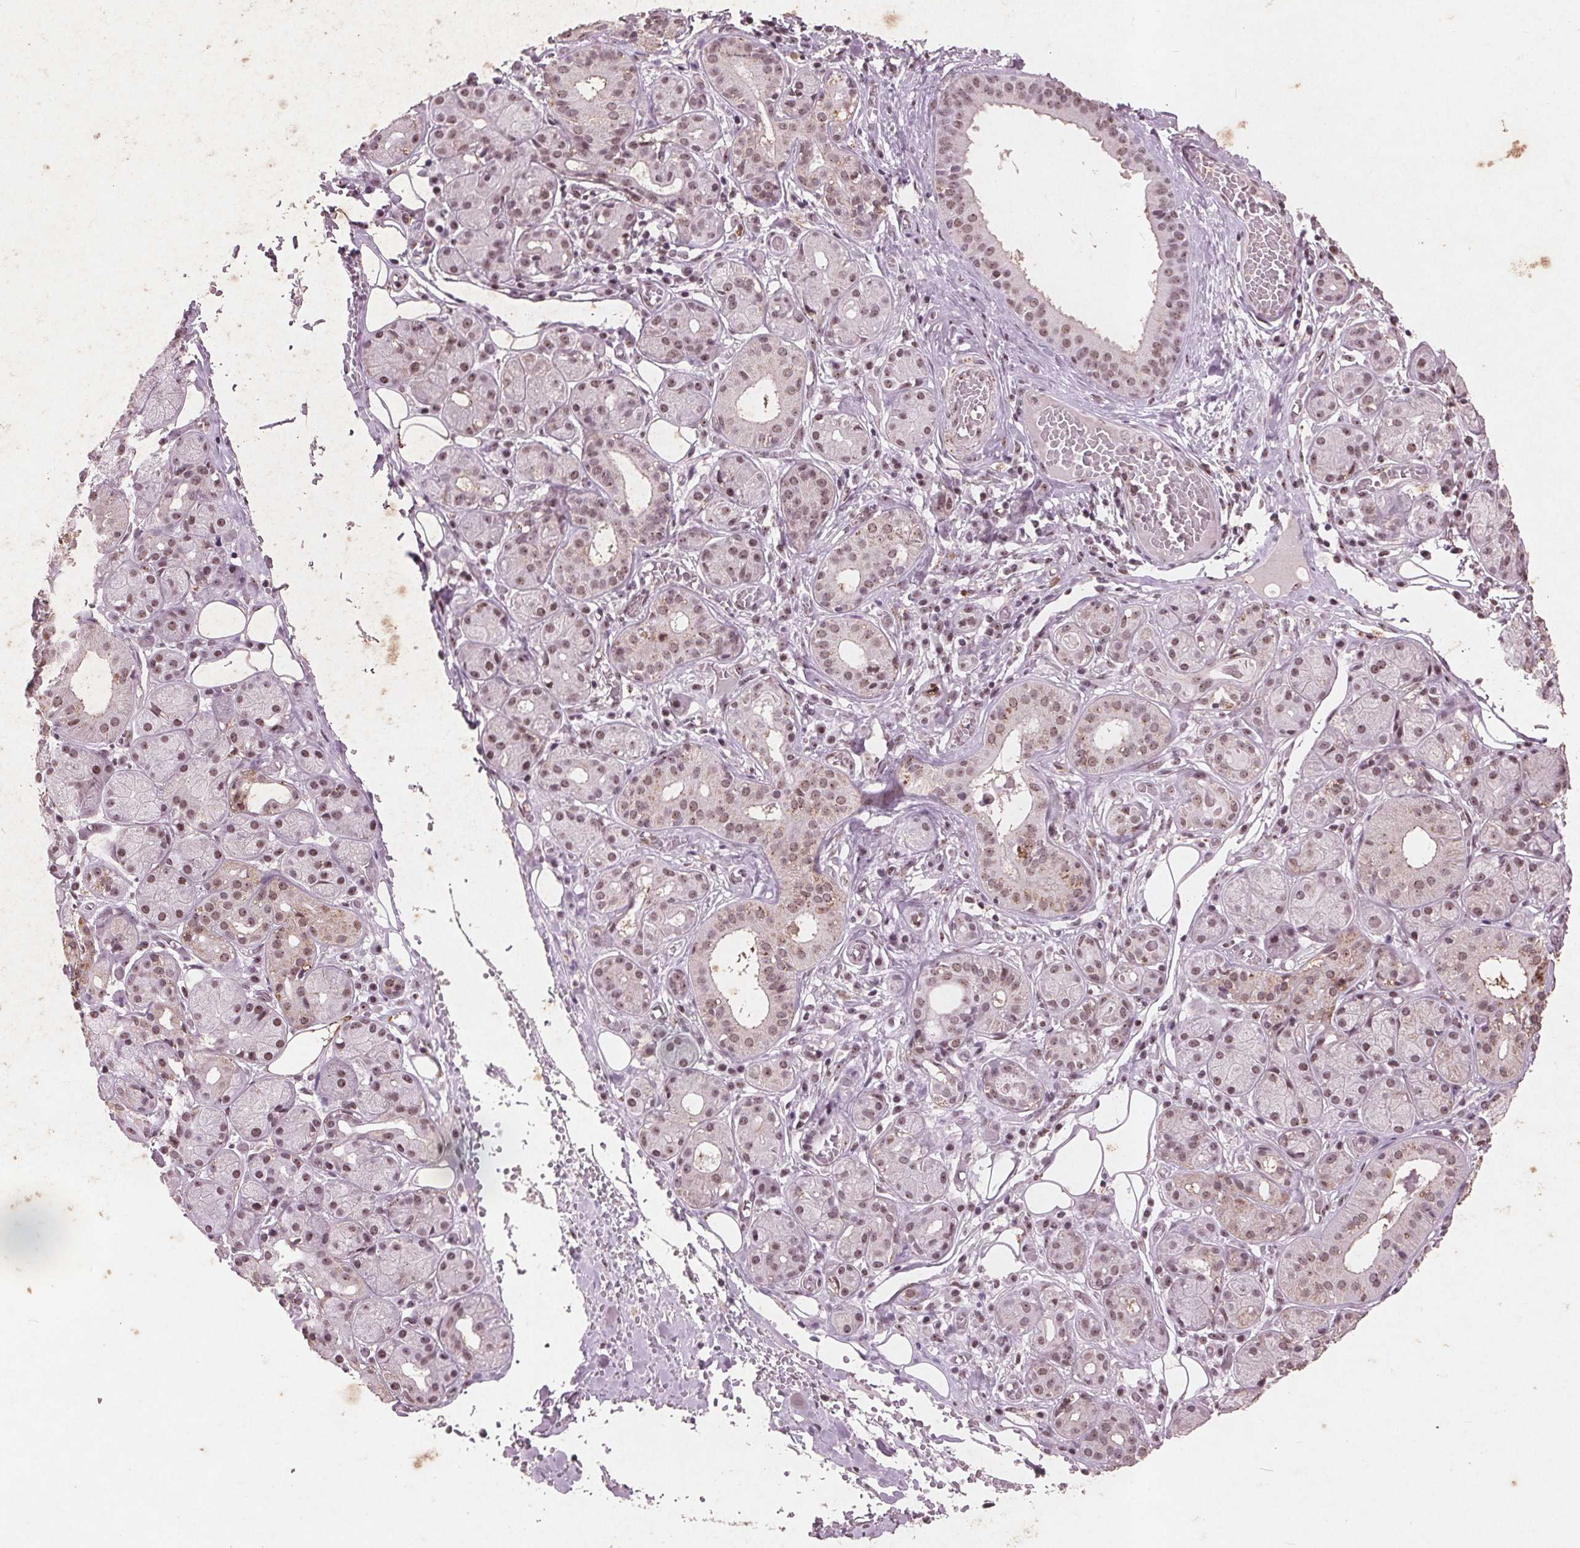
{"staining": {"intensity": "moderate", "quantity": ">75%", "location": "nuclear"}, "tissue": "salivary gland", "cell_type": "Glandular cells", "image_type": "normal", "snomed": [{"axis": "morphology", "description": "Normal tissue, NOS"}, {"axis": "topography", "description": "Salivary gland"}, {"axis": "topography", "description": "Peripheral nerve tissue"}], "caption": "Immunohistochemistry (IHC) photomicrograph of normal human salivary gland stained for a protein (brown), which exhibits medium levels of moderate nuclear expression in approximately >75% of glandular cells.", "gene": "RPS6KA2", "patient": {"sex": "male", "age": 71}}